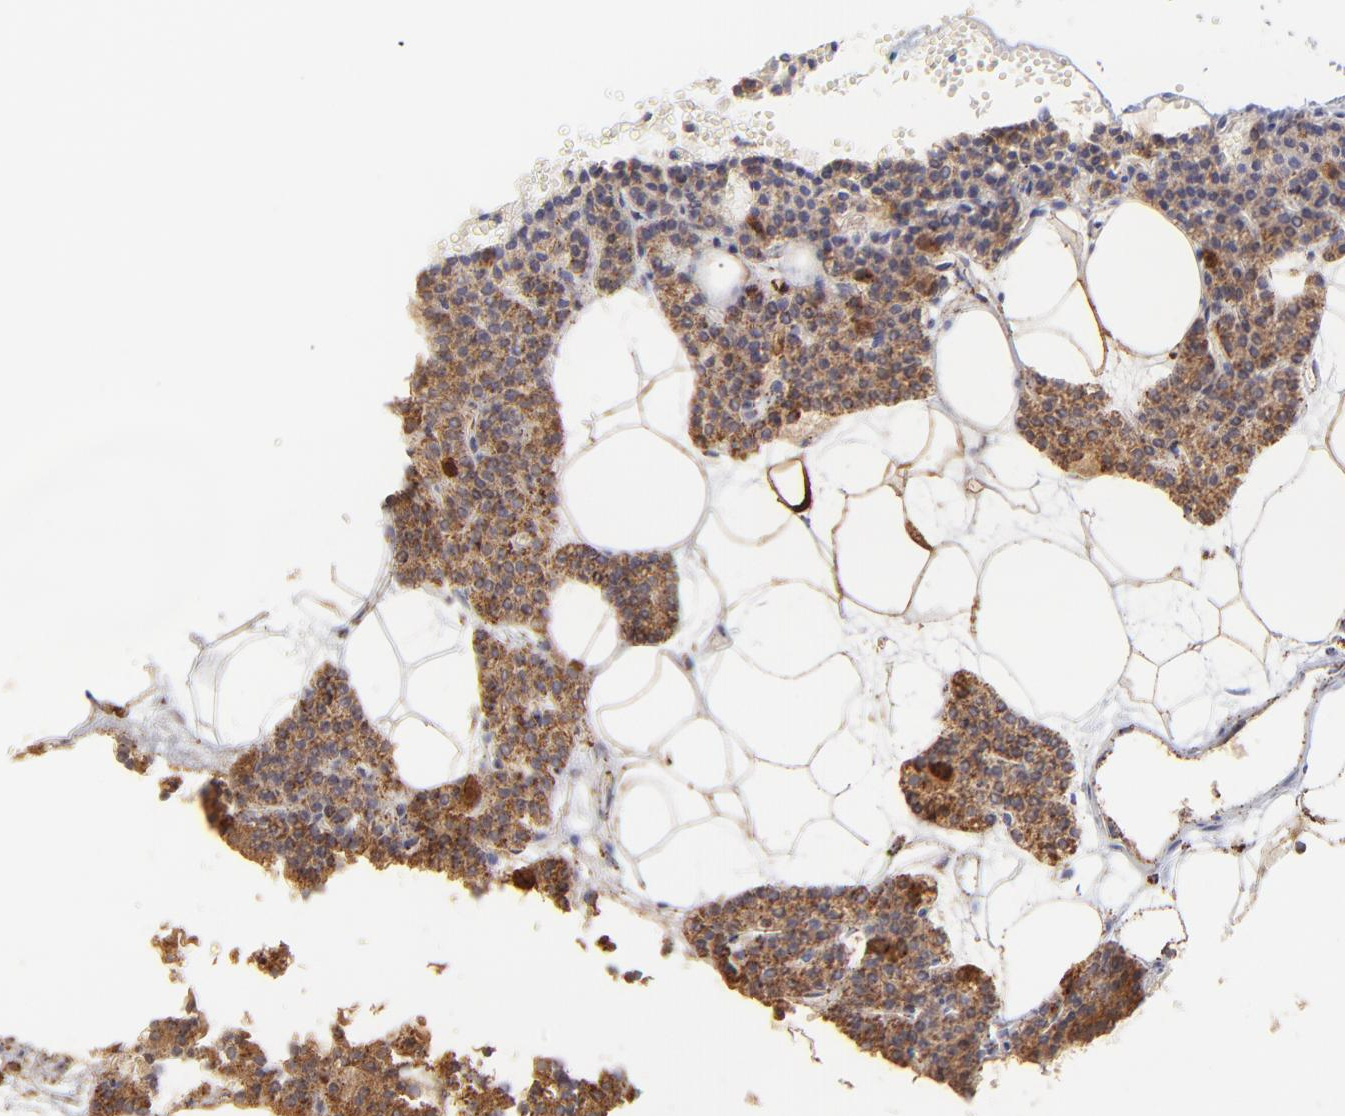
{"staining": {"intensity": "strong", "quantity": ">75%", "location": "cytoplasmic/membranous"}, "tissue": "parathyroid gland", "cell_type": "Glandular cells", "image_type": "normal", "snomed": [{"axis": "morphology", "description": "Normal tissue, NOS"}, {"axis": "topography", "description": "Parathyroid gland"}], "caption": "Immunohistochemistry (IHC) image of benign parathyroid gland: parathyroid gland stained using IHC demonstrates high levels of strong protein expression localized specifically in the cytoplasmic/membranous of glandular cells, appearing as a cytoplasmic/membranous brown color.", "gene": "ECH1", "patient": {"sex": "male", "age": 24}}